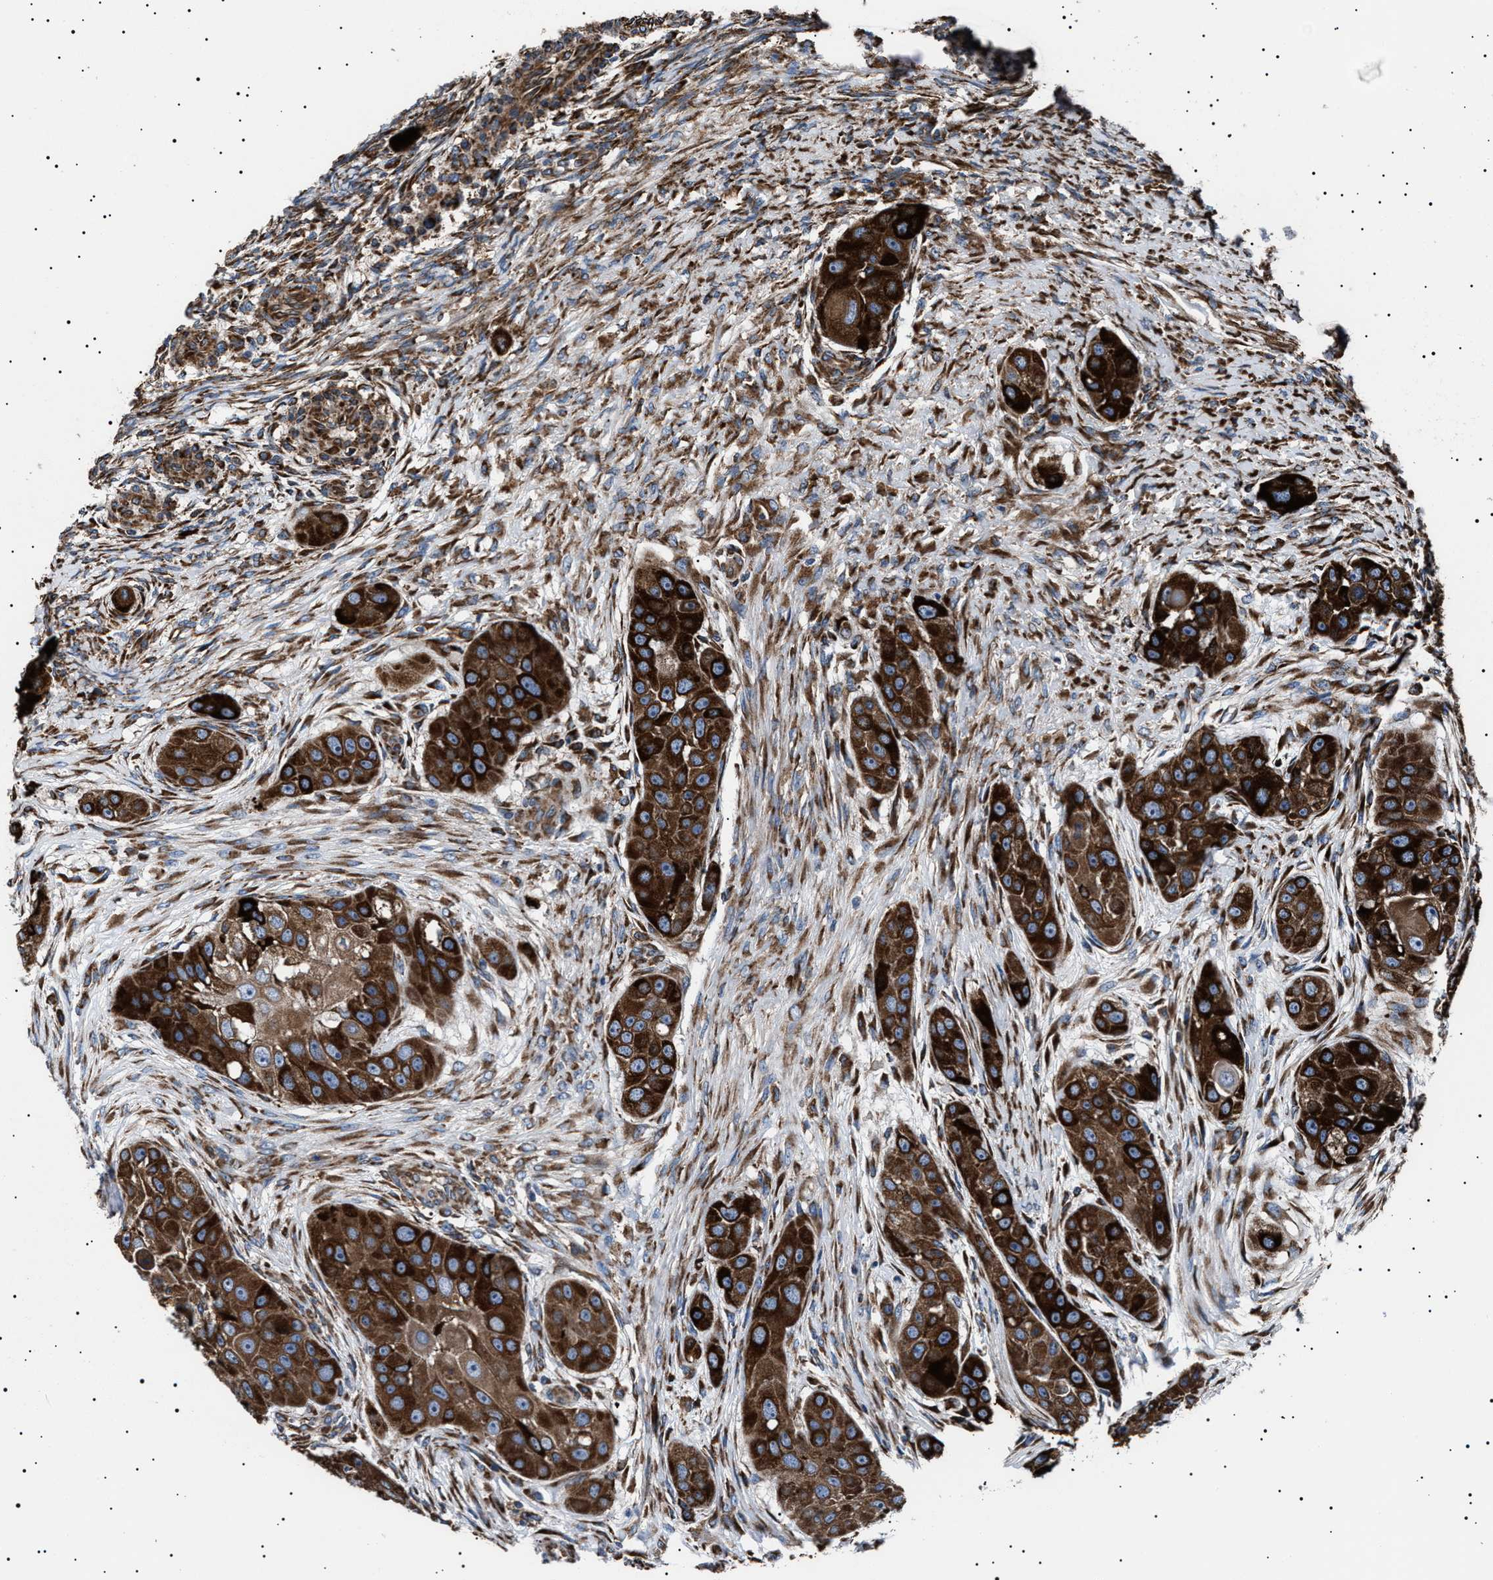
{"staining": {"intensity": "strong", "quantity": ">75%", "location": "cytoplasmic/membranous"}, "tissue": "head and neck cancer", "cell_type": "Tumor cells", "image_type": "cancer", "snomed": [{"axis": "morphology", "description": "Normal tissue, NOS"}, {"axis": "morphology", "description": "Squamous cell carcinoma, NOS"}, {"axis": "topography", "description": "Skeletal muscle"}, {"axis": "topography", "description": "Head-Neck"}], "caption": "Protein positivity by immunohistochemistry shows strong cytoplasmic/membranous staining in approximately >75% of tumor cells in head and neck cancer (squamous cell carcinoma).", "gene": "TOP1MT", "patient": {"sex": "male", "age": 51}}